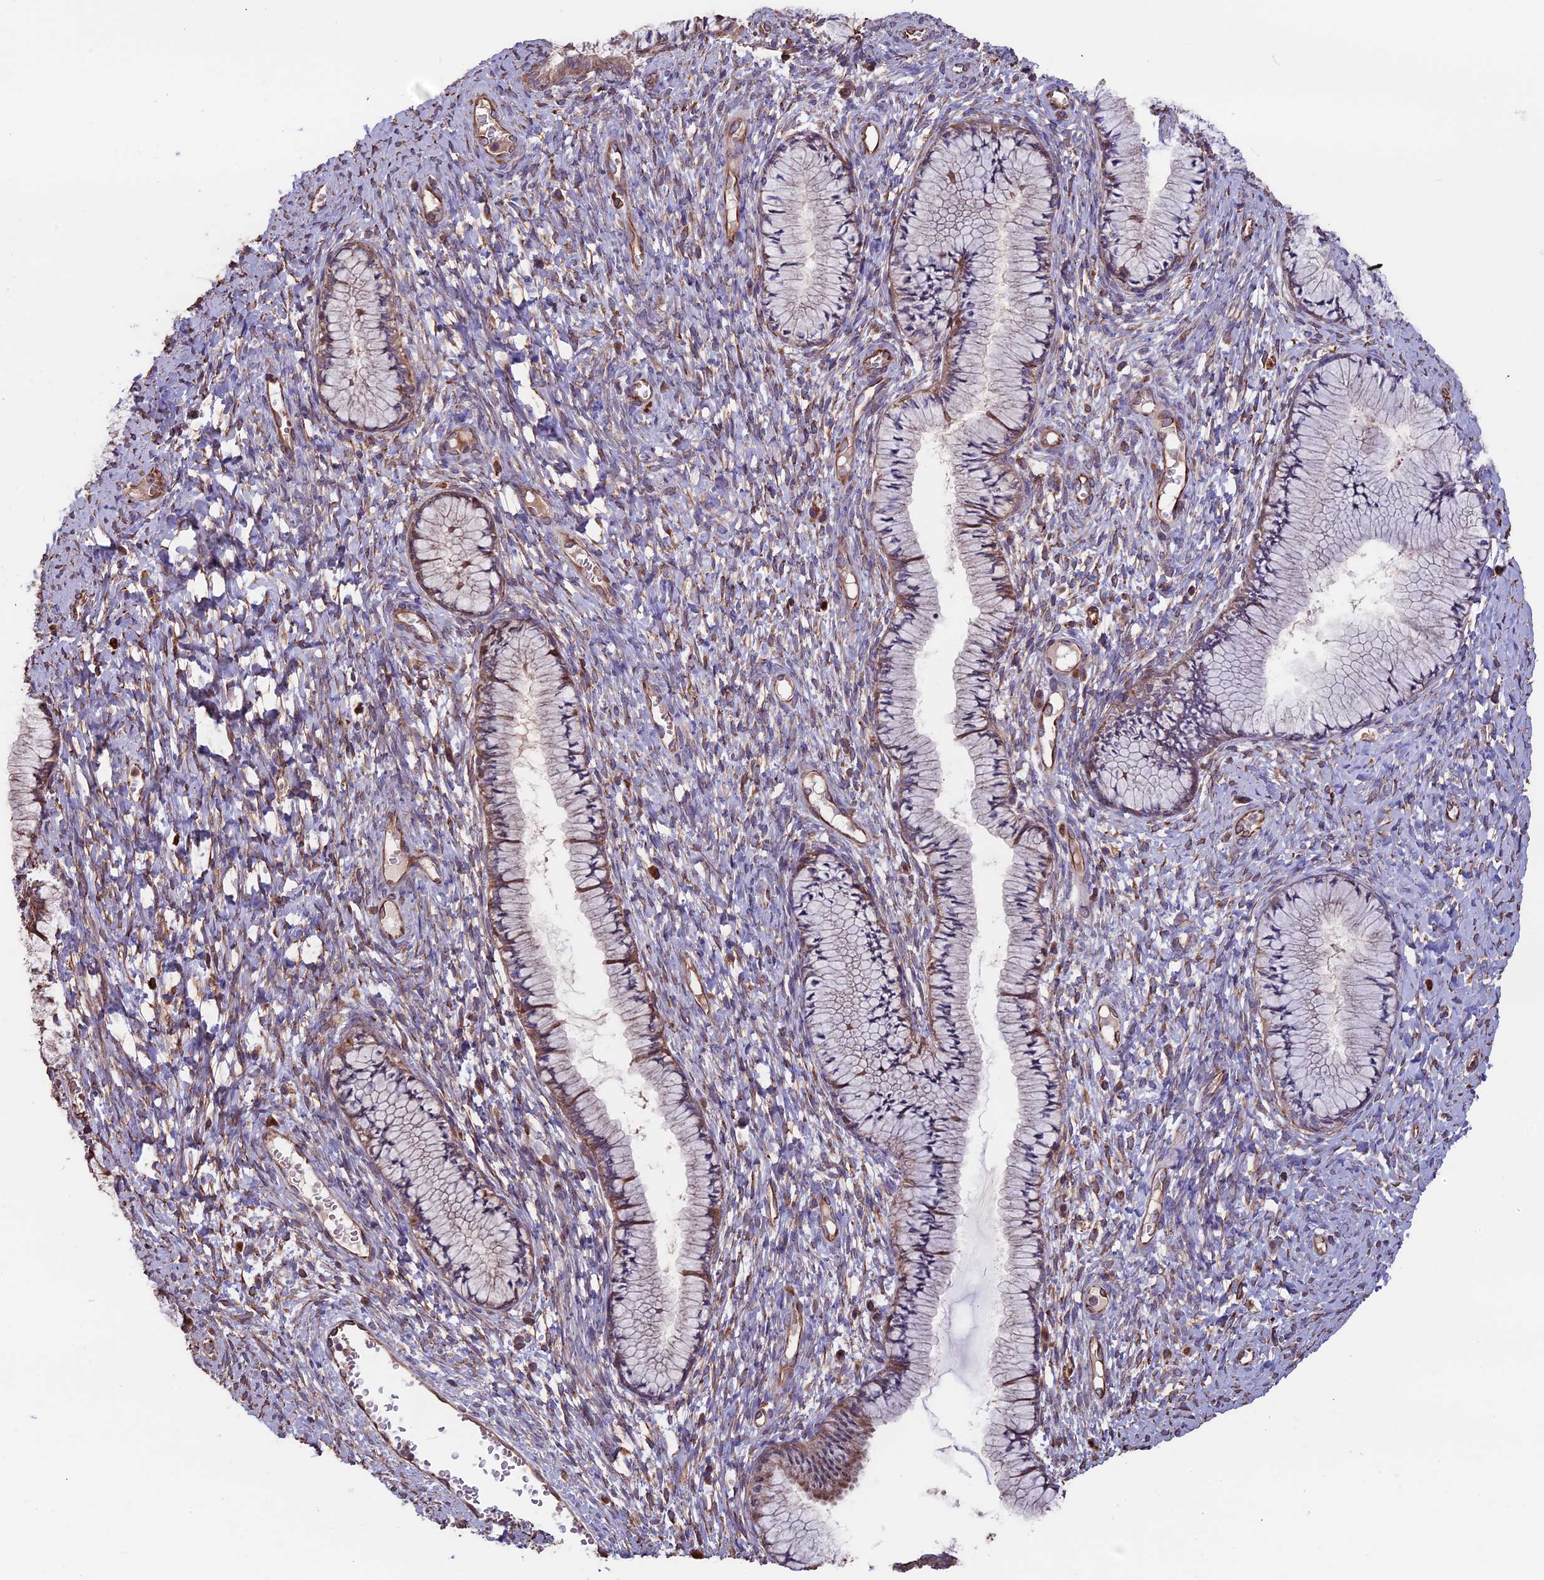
{"staining": {"intensity": "weak", "quantity": "<25%", "location": "cytoplasmic/membranous"}, "tissue": "cervix", "cell_type": "Glandular cells", "image_type": "normal", "snomed": [{"axis": "morphology", "description": "Normal tissue, NOS"}, {"axis": "topography", "description": "Cervix"}], "caption": "This is a micrograph of immunohistochemistry (IHC) staining of unremarkable cervix, which shows no expression in glandular cells. (DAB IHC, high magnification).", "gene": "SEH1L", "patient": {"sex": "female", "age": 42}}